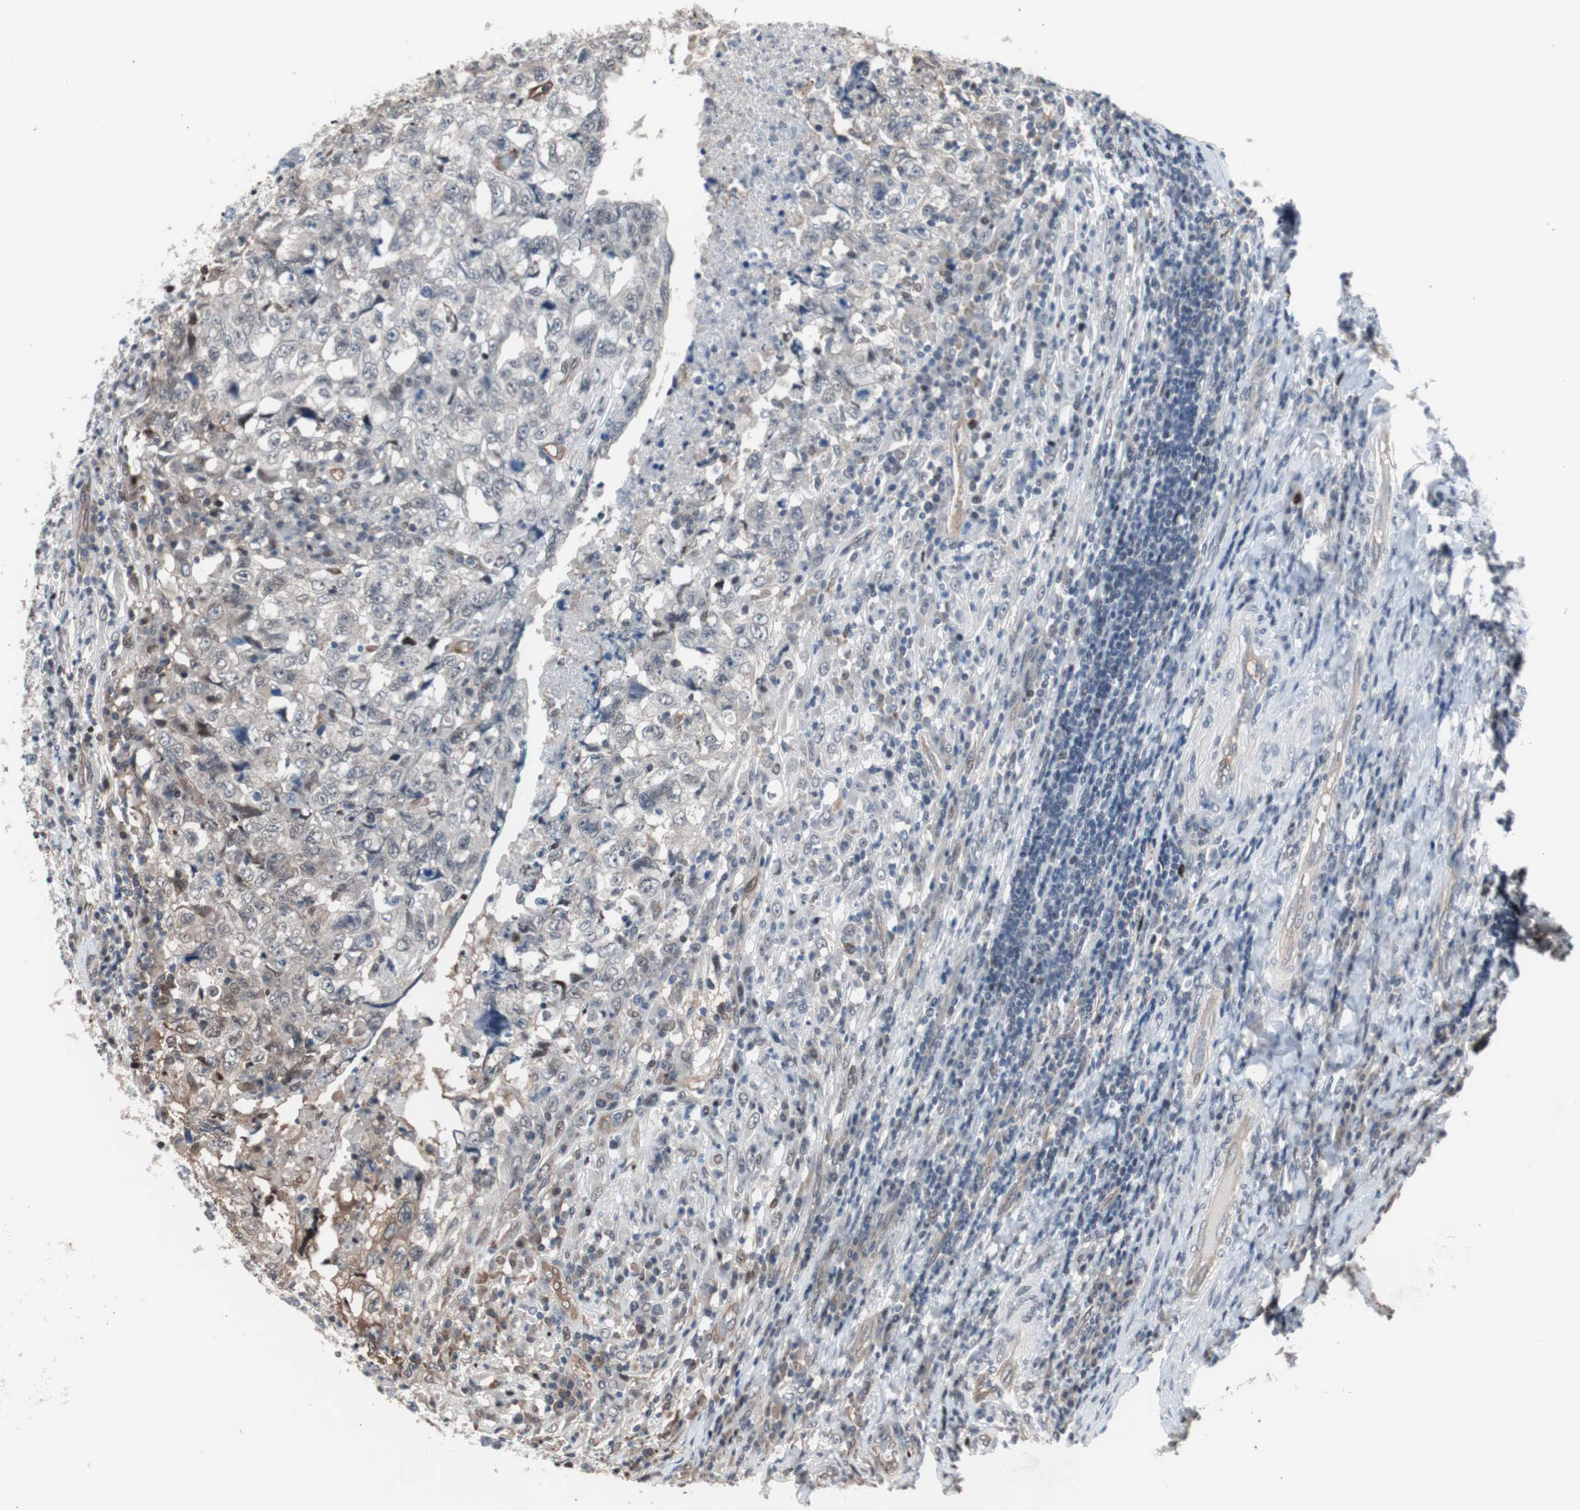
{"staining": {"intensity": "weak", "quantity": "<25%", "location": "cytoplasmic/membranous"}, "tissue": "testis cancer", "cell_type": "Tumor cells", "image_type": "cancer", "snomed": [{"axis": "morphology", "description": "Necrosis, NOS"}, {"axis": "morphology", "description": "Carcinoma, Embryonal, NOS"}, {"axis": "topography", "description": "Testis"}], "caption": "DAB (3,3'-diaminobenzidine) immunohistochemical staining of human testis cancer displays no significant expression in tumor cells.", "gene": "POGZ", "patient": {"sex": "male", "age": 19}}